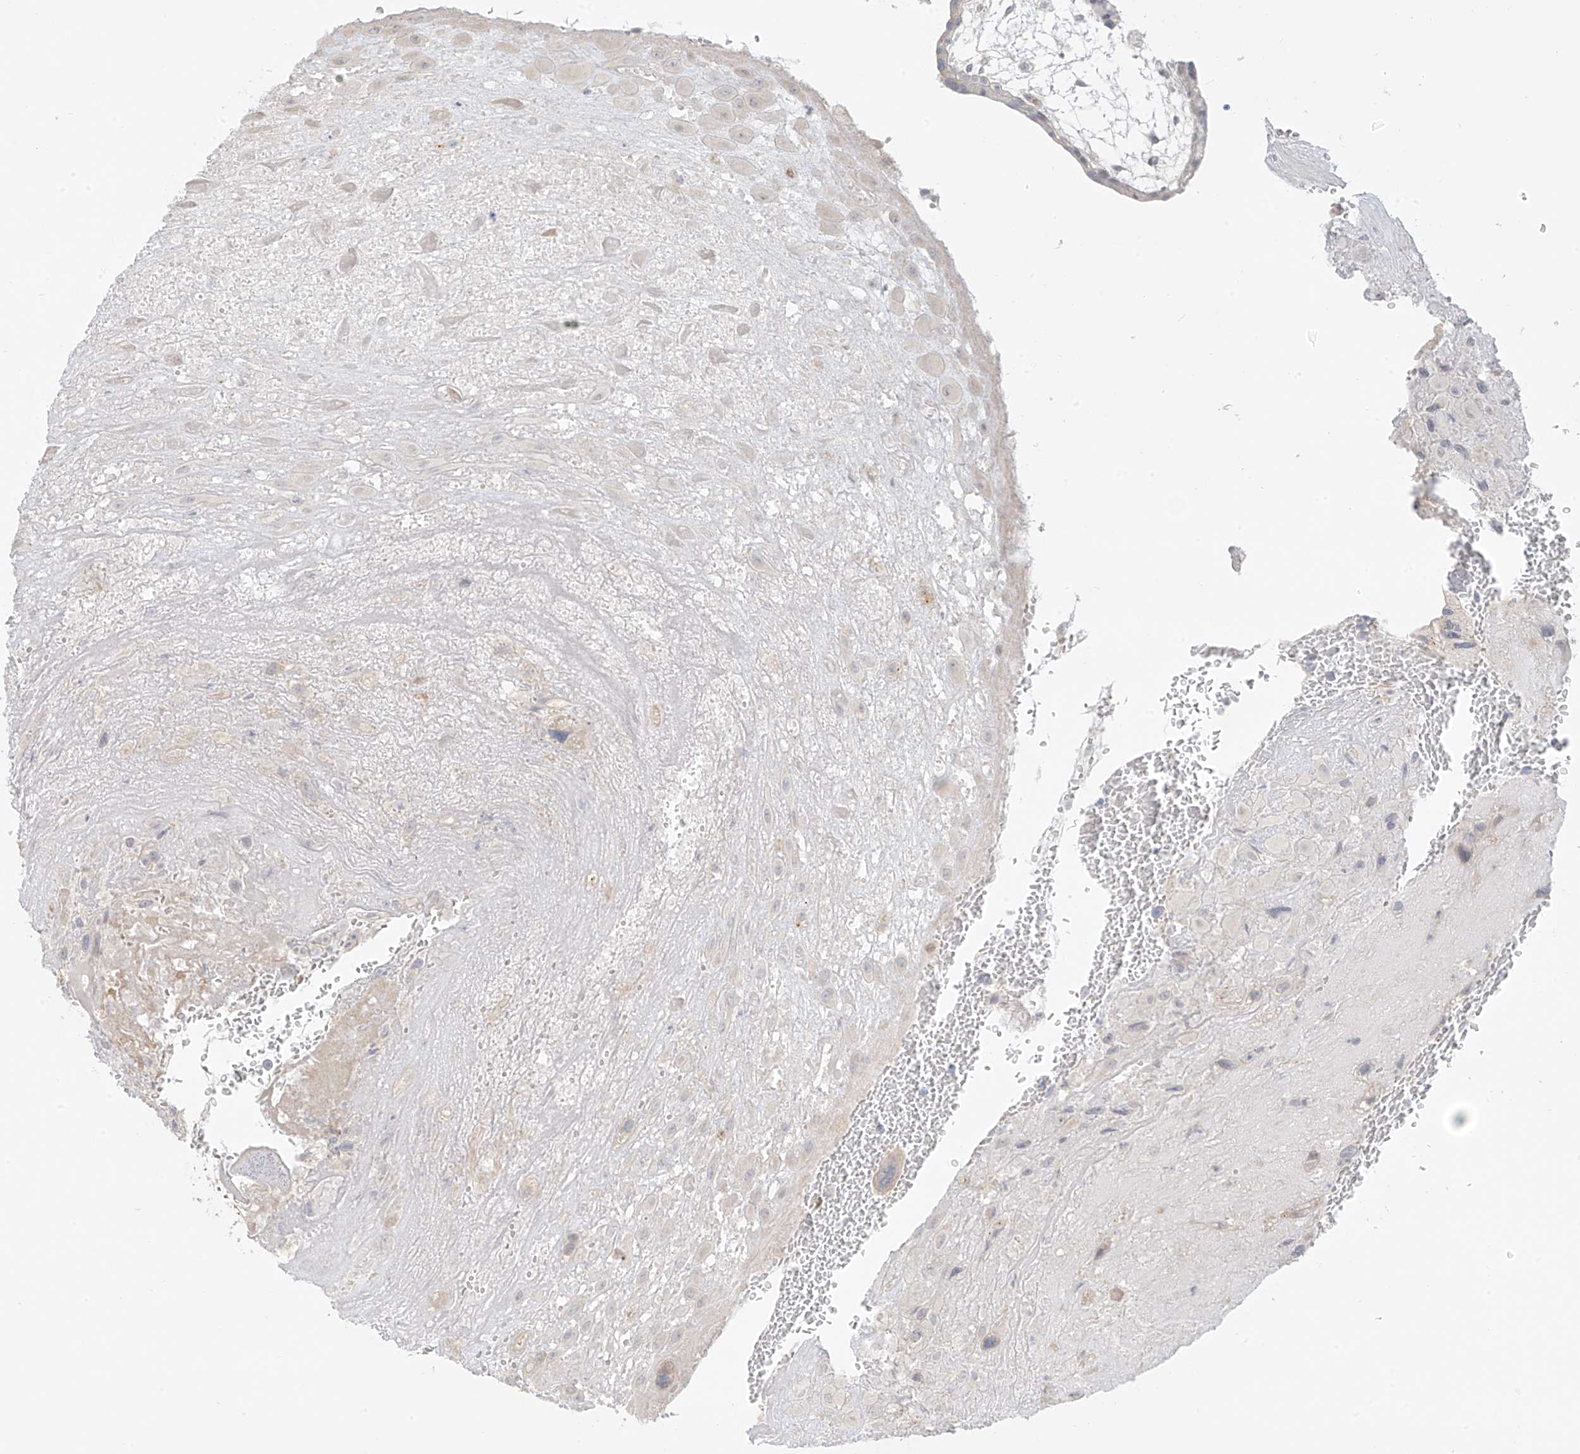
{"staining": {"intensity": "weak", "quantity": "<25%", "location": "cytoplasmic/membranous"}, "tissue": "placenta", "cell_type": "Decidual cells", "image_type": "normal", "snomed": [{"axis": "morphology", "description": "Normal tissue, NOS"}, {"axis": "topography", "description": "Placenta"}], "caption": "High magnification brightfield microscopy of unremarkable placenta stained with DAB (brown) and counterstained with hematoxylin (blue): decidual cells show no significant expression.", "gene": "DCDC2", "patient": {"sex": "female", "age": 35}}